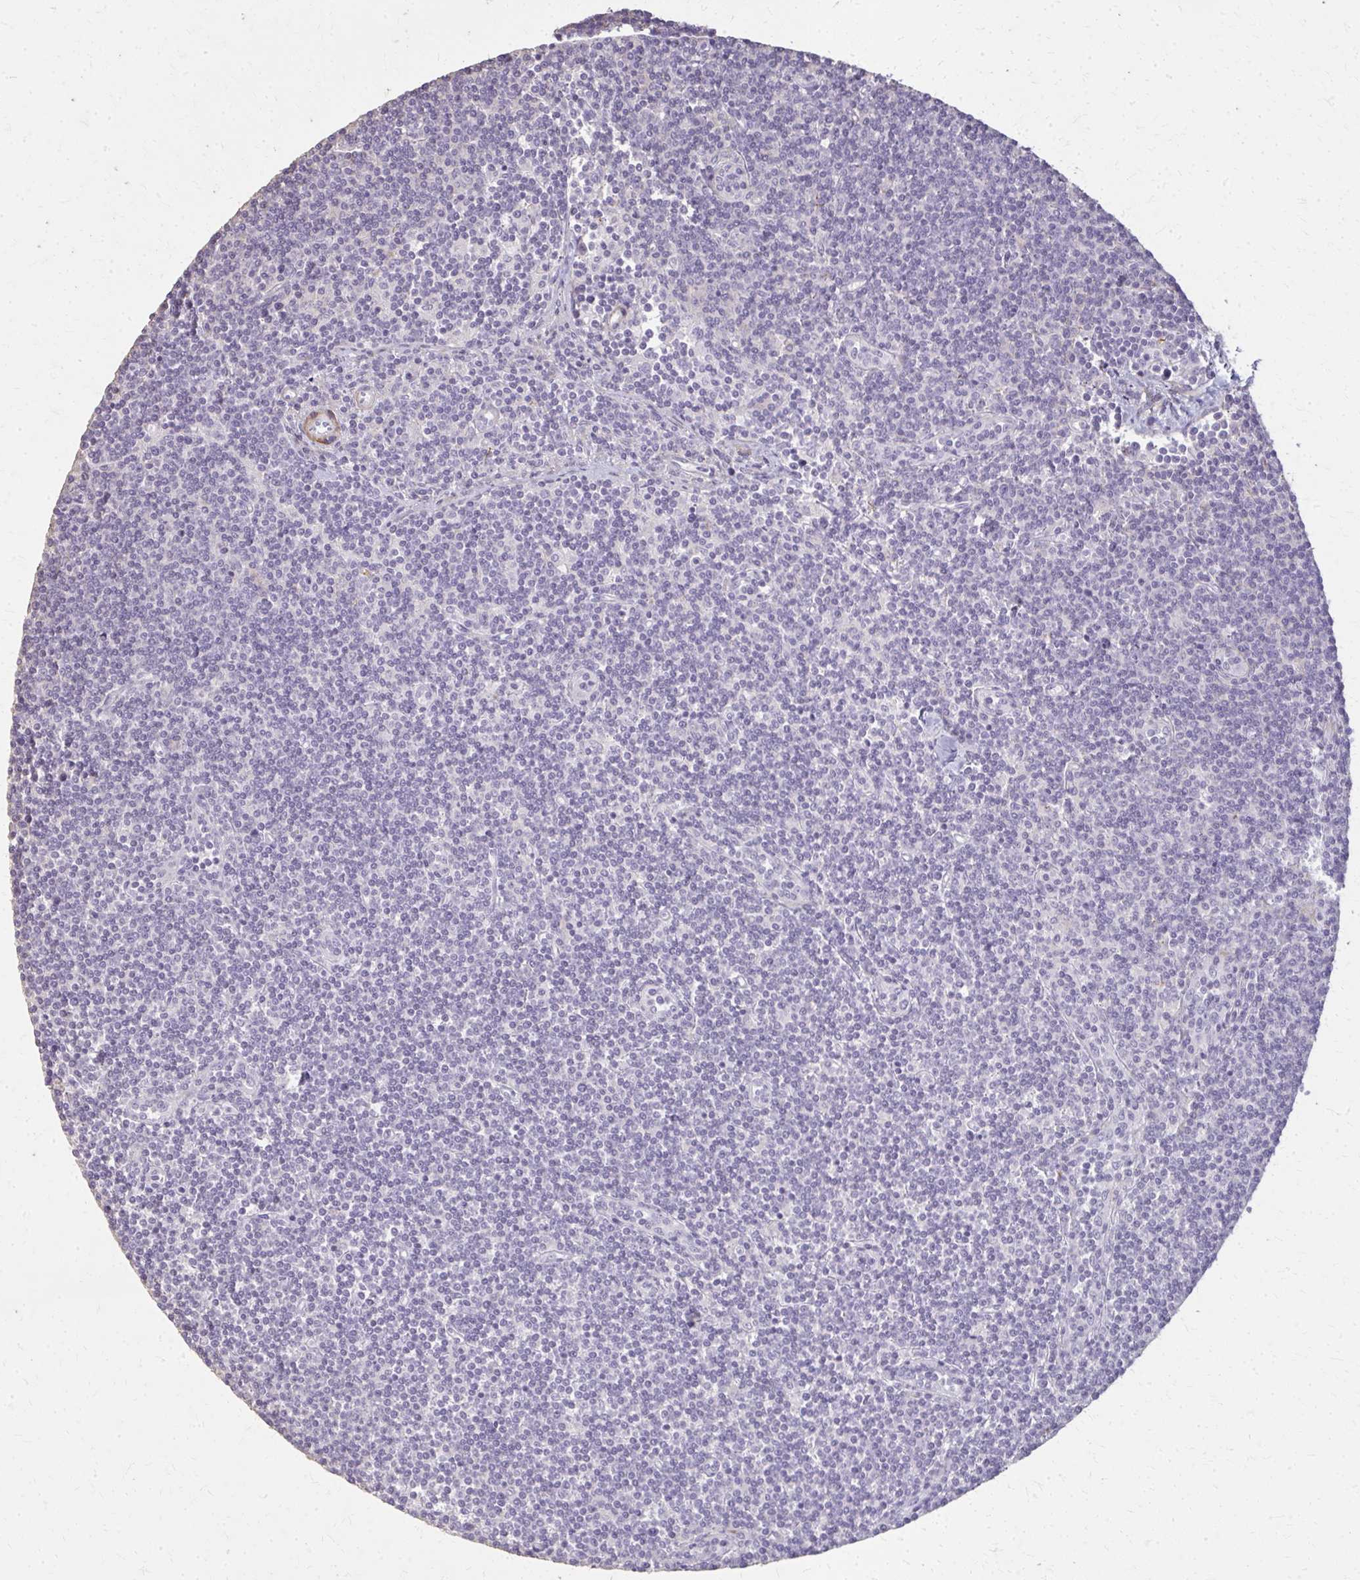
{"staining": {"intensity": "negative", "quantity": "none", "location": "none"}, "tissue": "lymphoma", "cell_type": "Tumor cells", "image_type": "cancer", "snomed": [{"axis": "morphology", "description": "Malignant lymphoma, non-Hodgkin's type, Low grade"}, {"axis": "topography", "description": "Lymph node"}], "caption": "This is a photomicrograph of immunohistochemistry (IHC) staining of low-grade malignant lymphoma, non-Hodgkin's type, which shows no positivity in tumor cells. Brightfield microscopy of IHC stained with DAB (3,3'-diaminobenzidine) (brown) and hematoxylin (blue), captured at high magnification.", "gene": "TENM4", "patient": {"sex": "female", "age": 73}}